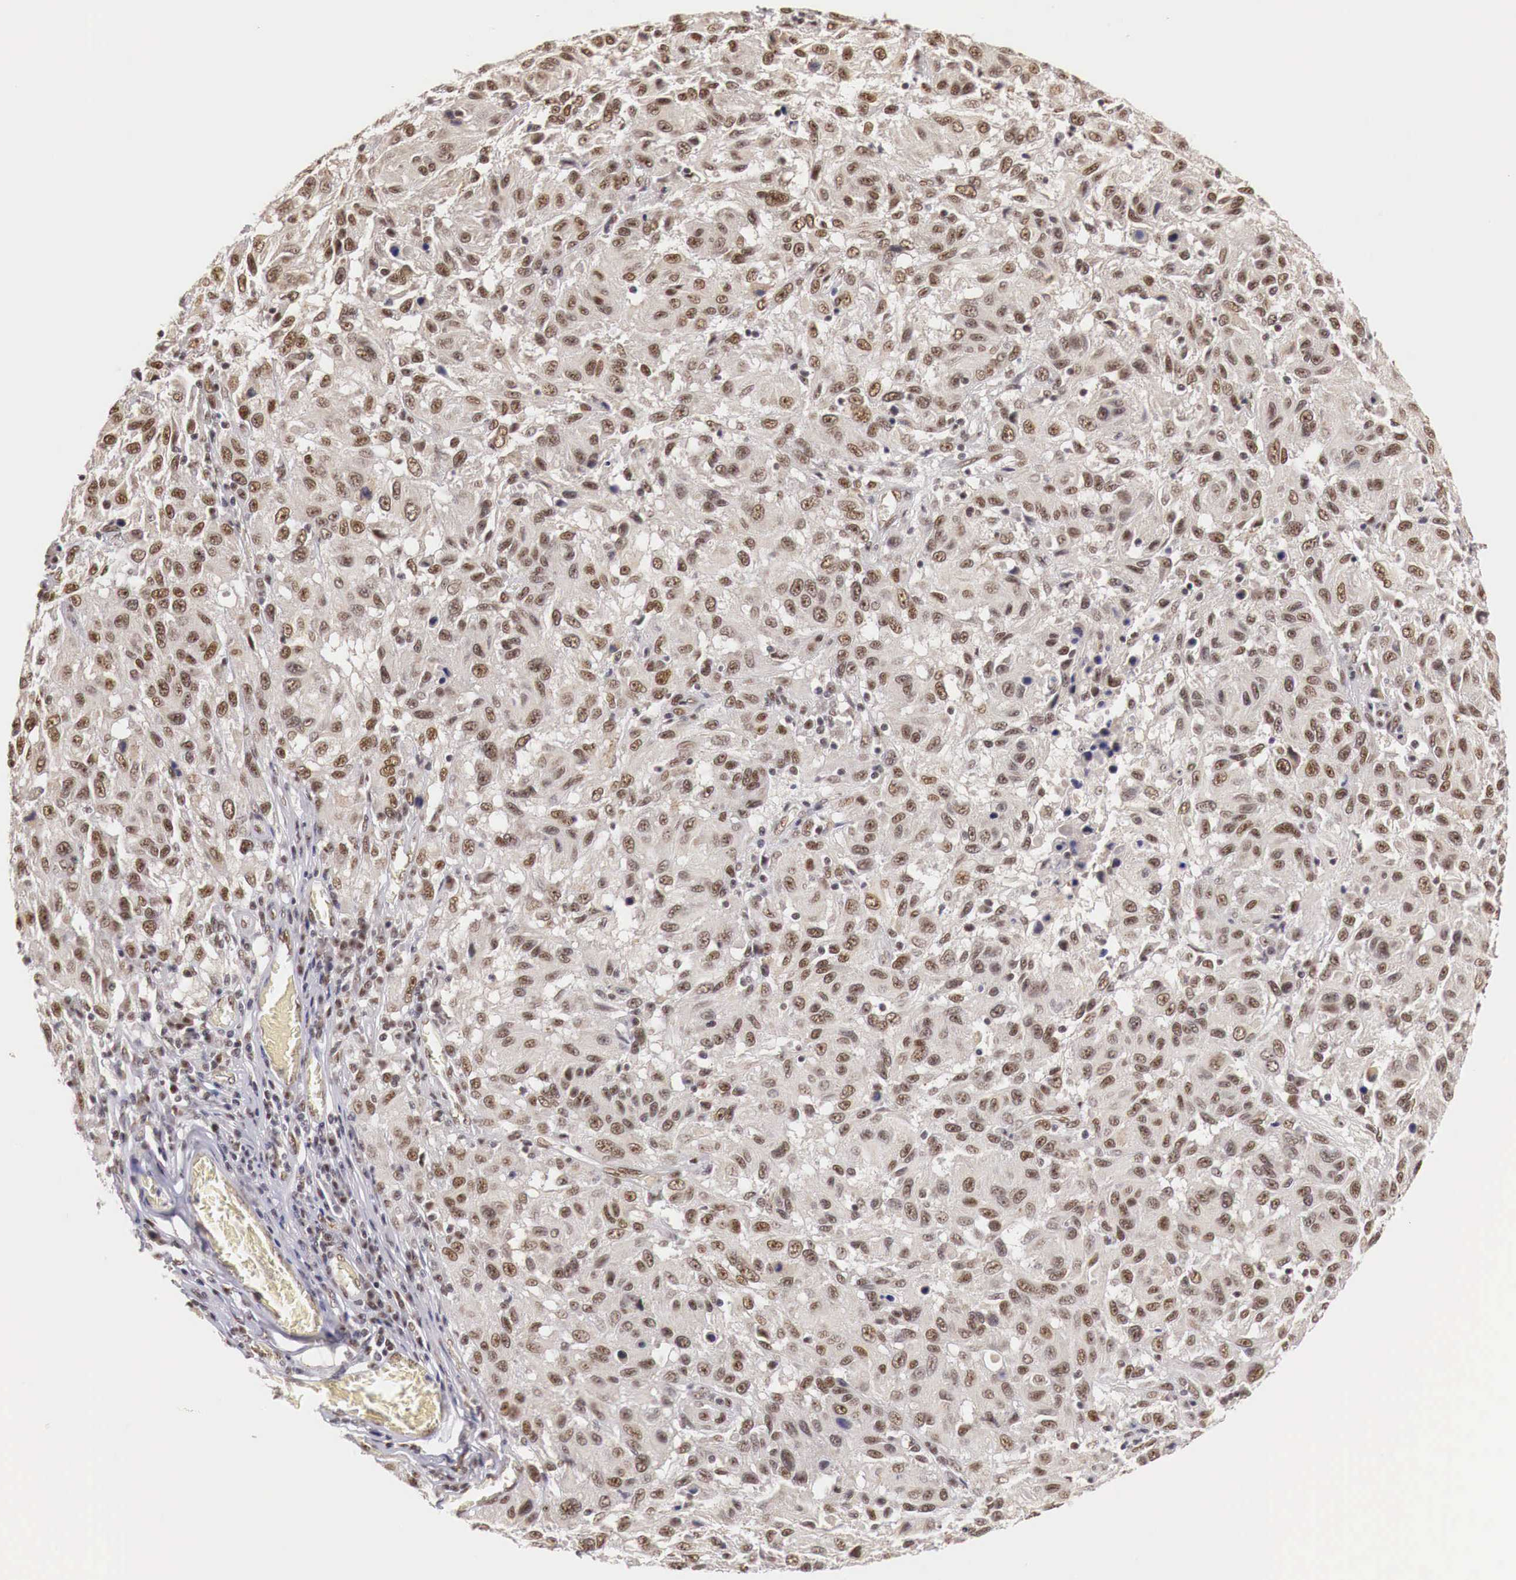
{"staining": {"intensity": "moderate", "quantity": ">75%", "location": "cytoplasmic/membranous,nuclear"}, "tissue": "melanoma", "cell_type": "Tumor cells", "image_type": "cancer", "snomed": [{"axis": "morphology", "description": "Malignant melanoma, NOS"}, {"axis": "topography", "description": "Skin"}], "caption": "Moderate cytoplasmic/membranous and nuclear expression for a protein is identified in about >75% of tumor cells of malignant melanoma using immunohistochemistry (IHC).", "gene": "GPKOW", "patient": {"sex": "female", "age": 77}}